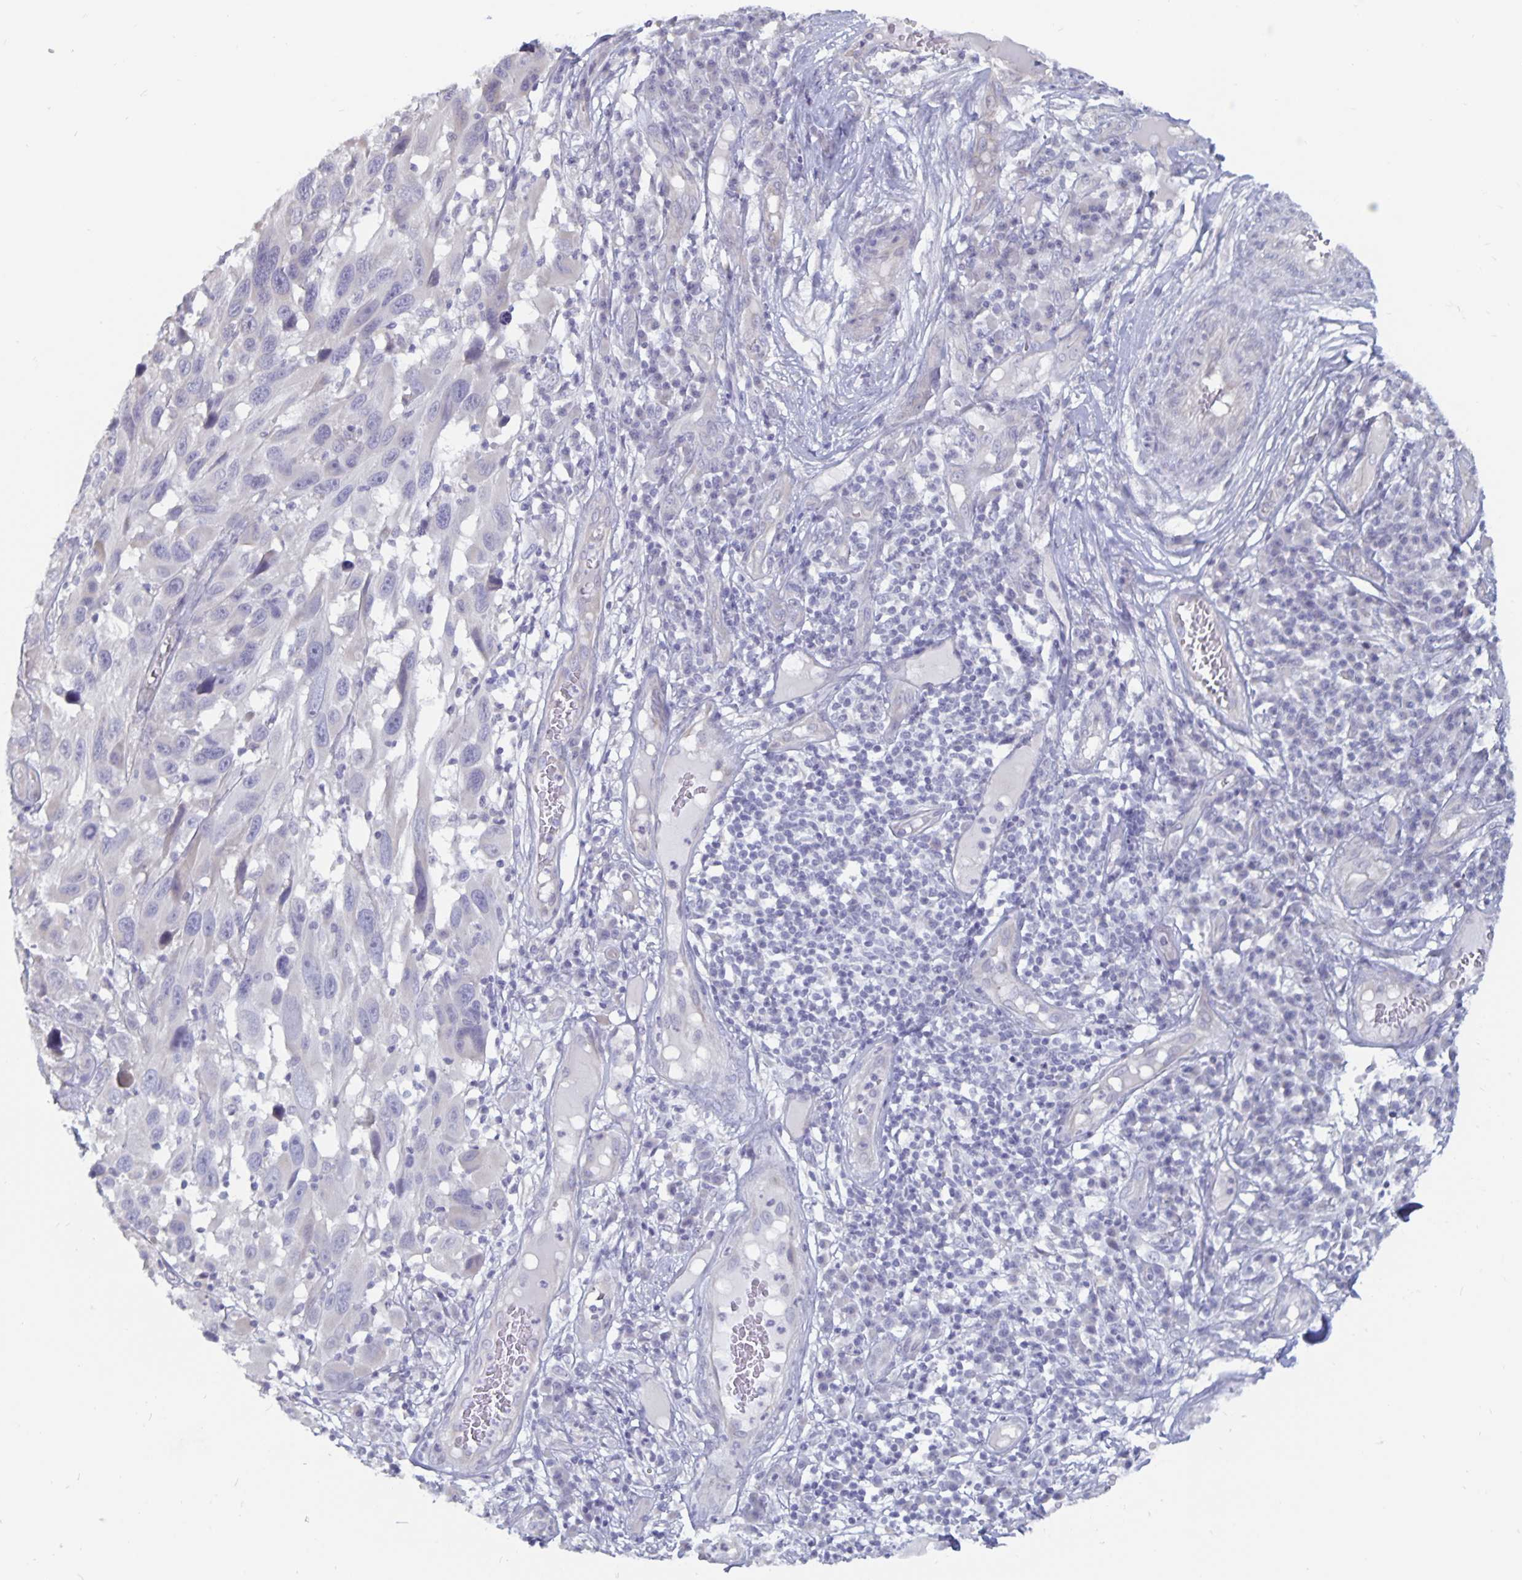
{"staining": {"intensity": "negative", "quantity": "none", "location": "none"}, "tissue": "melanoma", "cell_type": "Tumor cells", "image_type": "cancer", "snomed": [{"axis": "morphology", "description": "Malignant melanoma, NOS"}, {"axis": "topography", "description": "Skin"}], "caption": "Immunohistochemical staining of malignant melanoma reveals no significant positivity in tumor cells.", "gene": "PLCB3", "patient": {"sex": "male", "age": 53}}